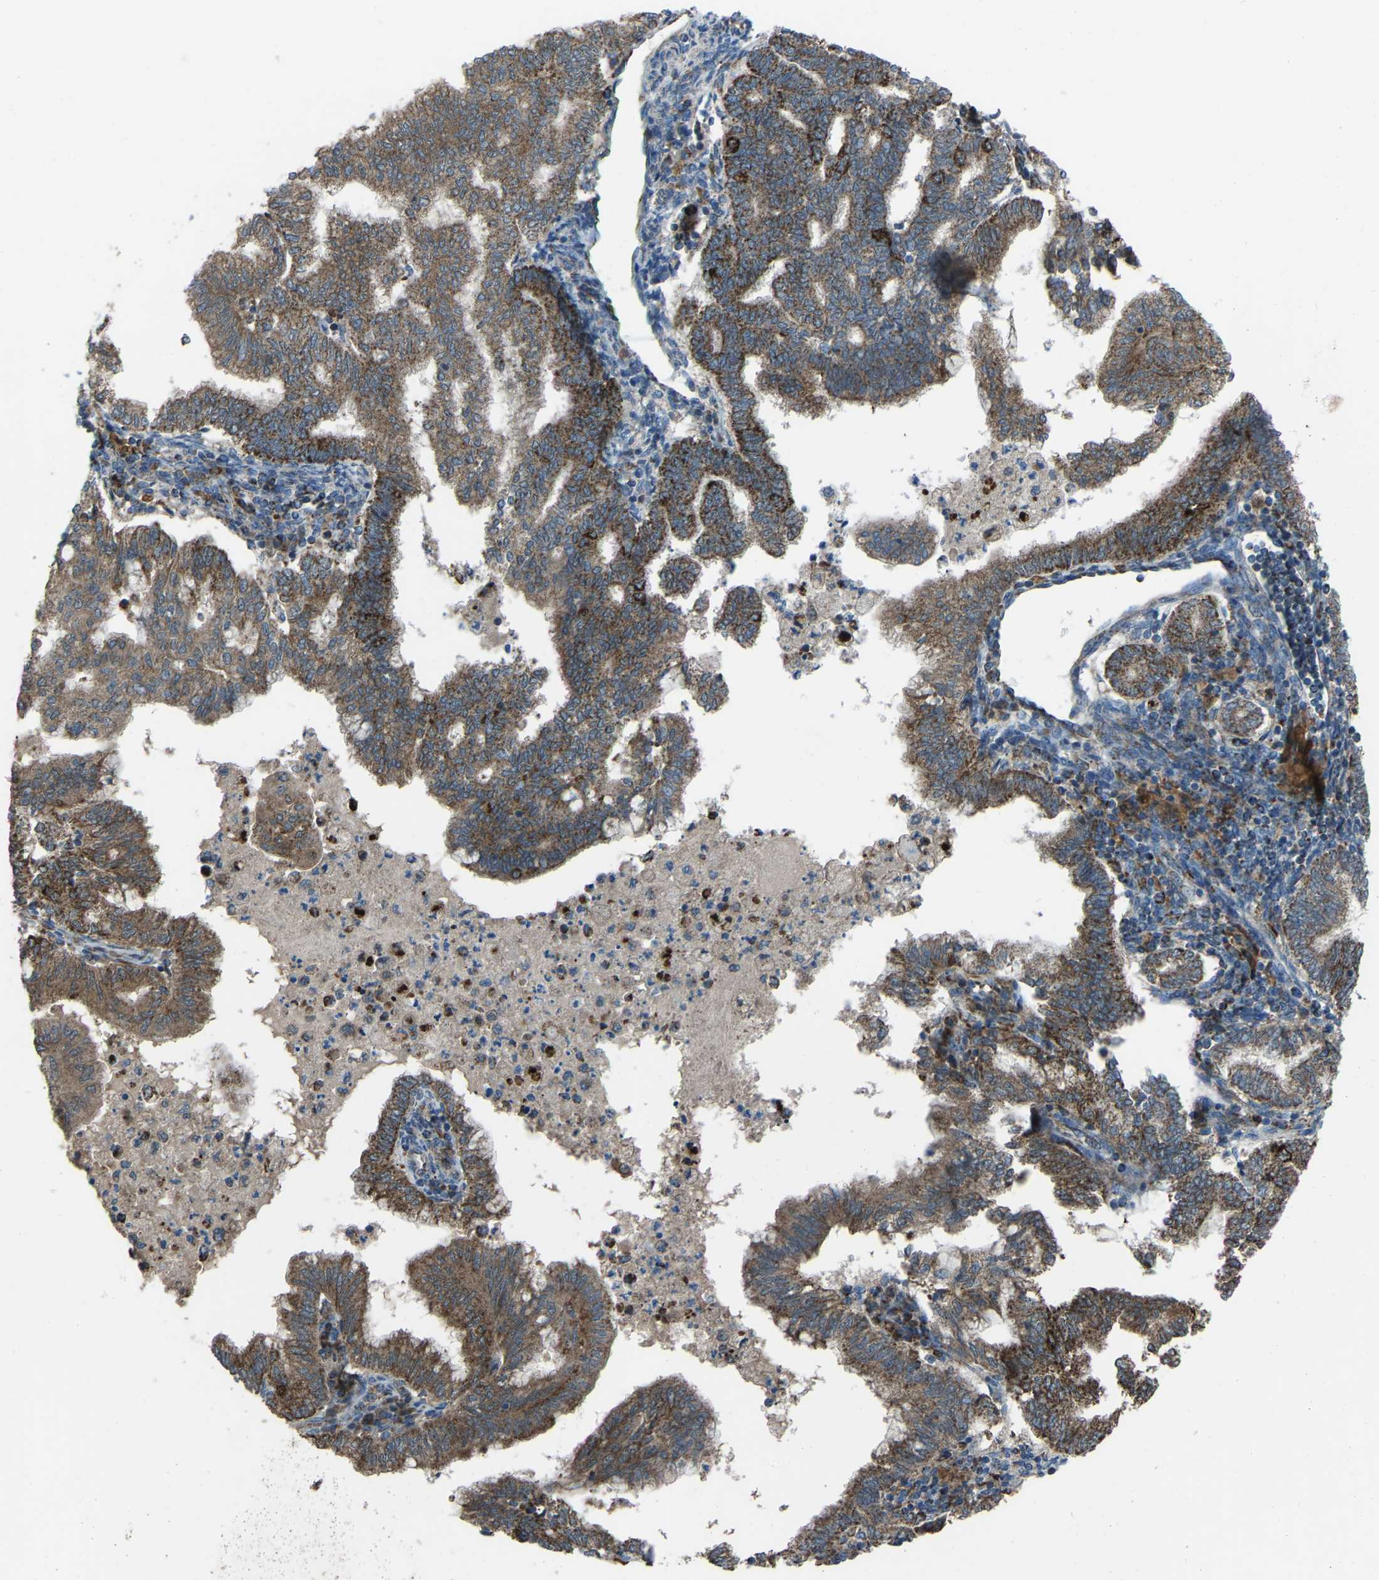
{"staining": {"intensity": "moderate", "quantity": ">75%", "location": "cytoplasmic/membranous"}, "tissue": "endometrial cancer", "cell_type": "Tumor cells", "image_type": "cancer", "snomed": [{"axis": "morphology", "description": "Polyp, NOS"}, {"axis": "morphology", "description": "Adenocarcinoma, NOS"}, {"axis": "morphology", "description": "Adenoma, NOS"}, {"axis": "topography", "description": "Endometrium"}], "caption": "Immunohistochemistry photomicrograph of endometrial adenoma stained for a protein (brown), which exhibits medium levels of moderate cytoplasmic/membranous staining in about >75% of tumor cells.", "gene": "AKR1A1", "patient": {"sex": "female", "age": 79}}